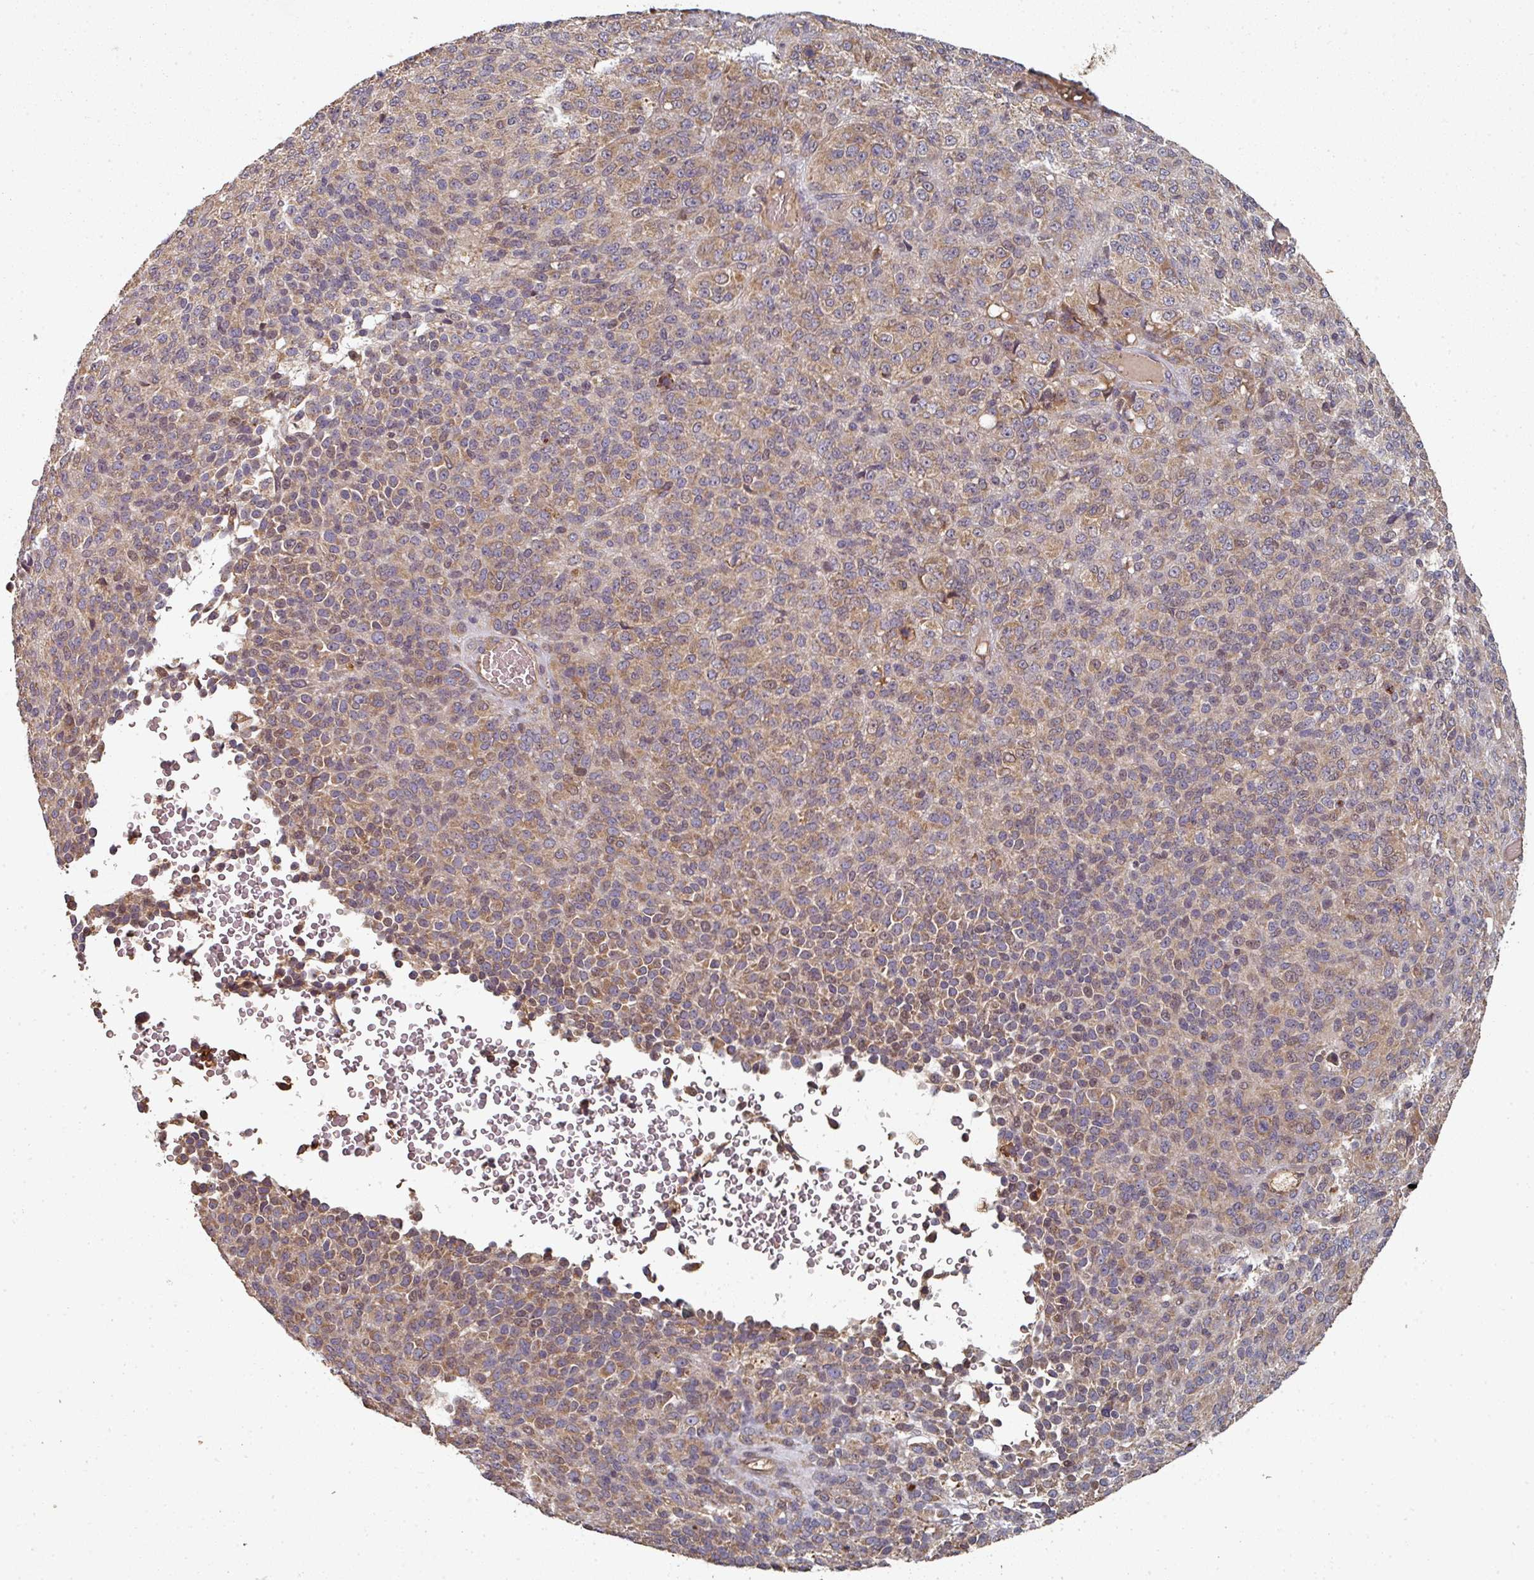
{"staining": {"intensity": "moderate", "quantity": "25%-75%", "location": "cytoplasmic/membranous"}, "tissue": "melanoma", "cell_type": "Tumor cells", "image_type": "cancer", "snomed": [{"axis": "morphology", "description": "Malignant melanoma, Metastatic site"}, {"axis": "topography", "description": "Brain"}], "caption": "Malignant melanoma (metastatic site) stained for a protein displays moderate cytoplasmic/membranous positivity in tumor cells.", "gene": "EDEM2", "patient": {"sex": "female", "age": 56}}